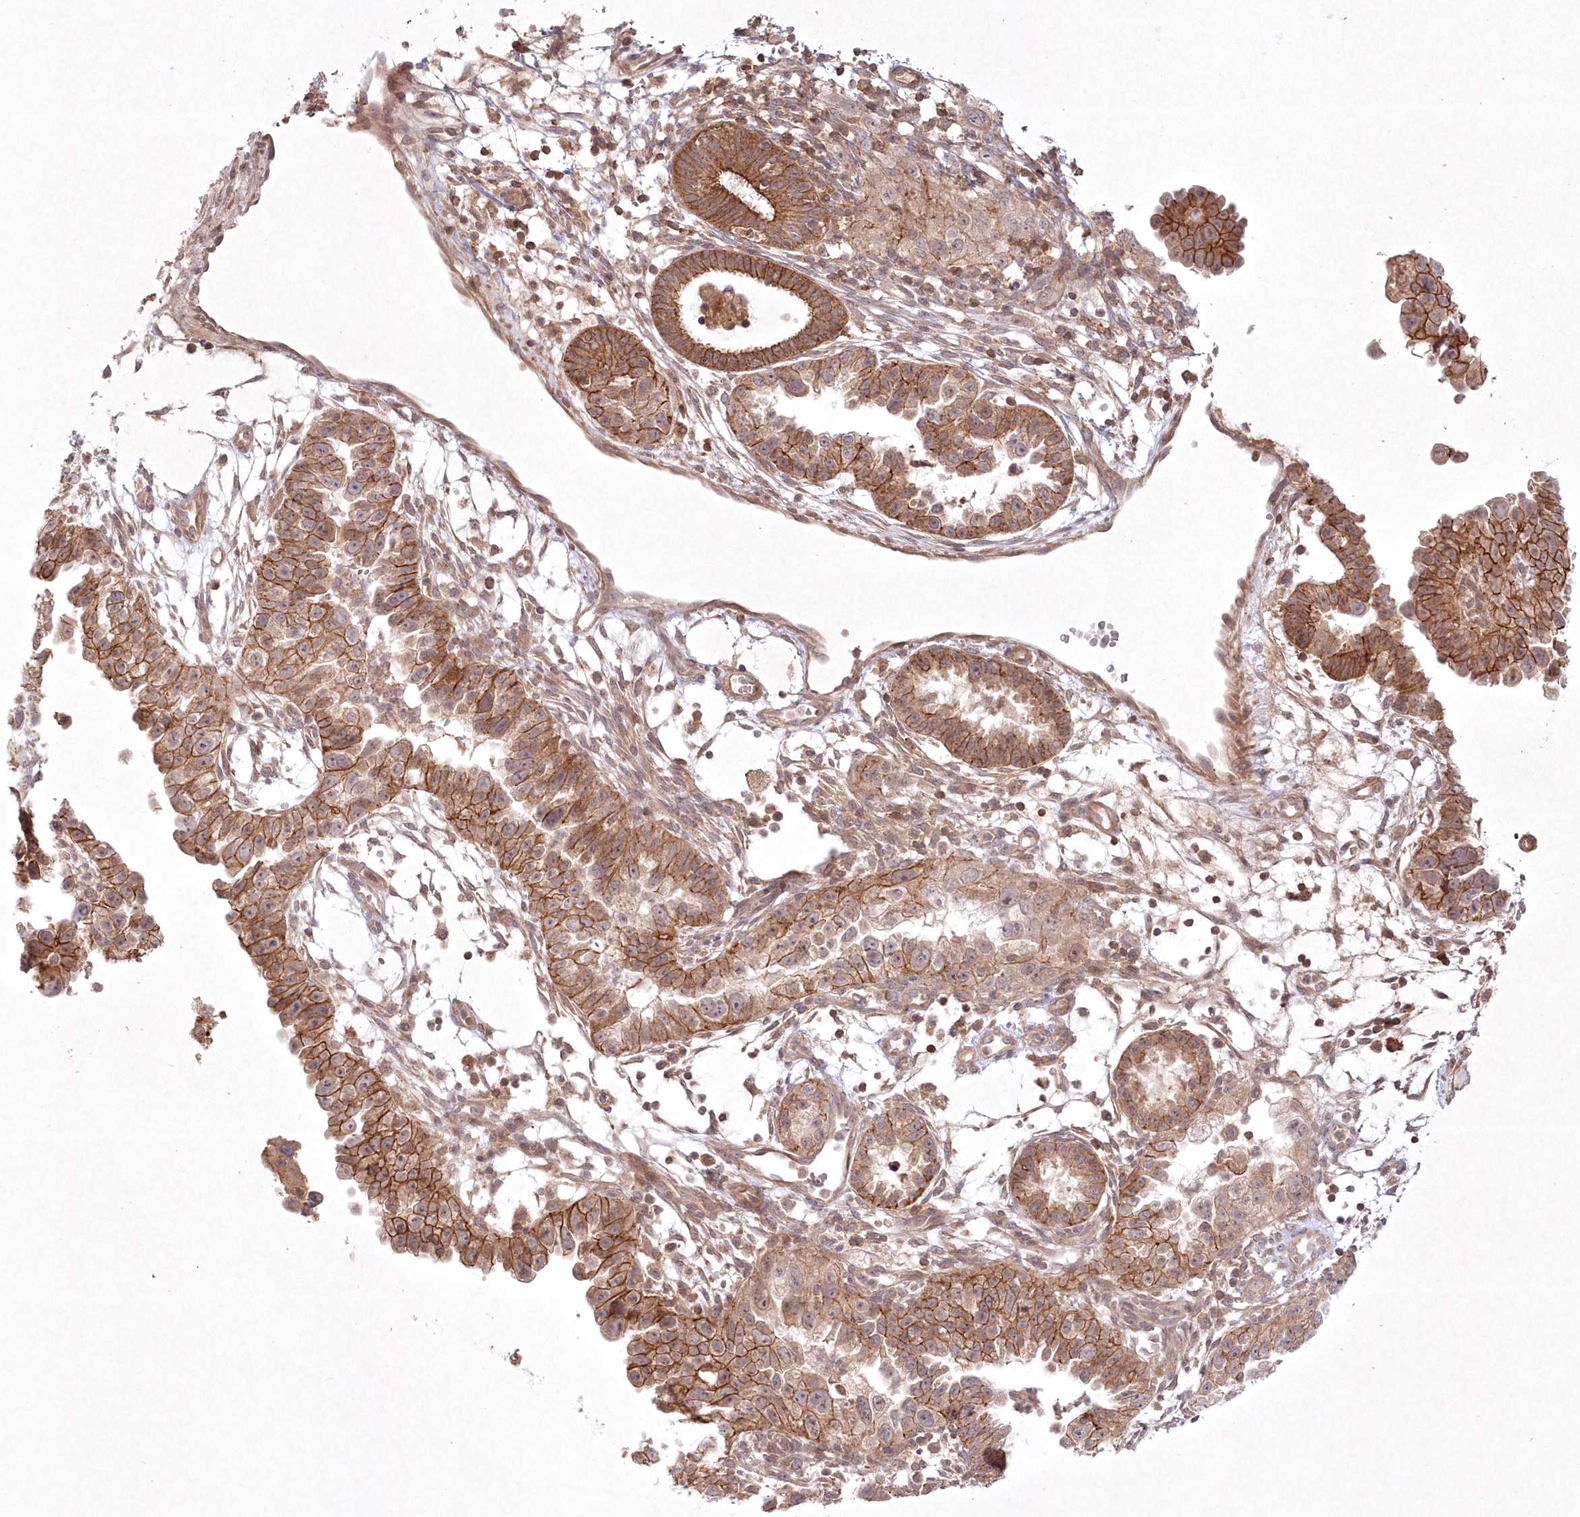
{"staining": {"intensity": "strong", "quantity": ">75%", "location": "cytoplasmic/membranous"}, "tissue": "endometrial cancer", "cell_type": "Tumor cells", "image_type": "cancer", "snomed": [{"axis": "morphology", "description": "Adenocarcinoma, NOS"}, {"axis": "topography", "description": "Endometrium"}], "caption": "IHC staining of endometrial adenocarcinoma, which shows high levels of strong cytoplasmic/membranous positivity in approximately >75% of tumor cells indicating strong cytoplasmic/membranous protein positivity. The staining was performed using DAB (brown) for protein detection and nuclei were counterstained in hematoxylin (blue).", "gene": "TOGARAM2", "patient": {"sex": "female", "age": 85}}